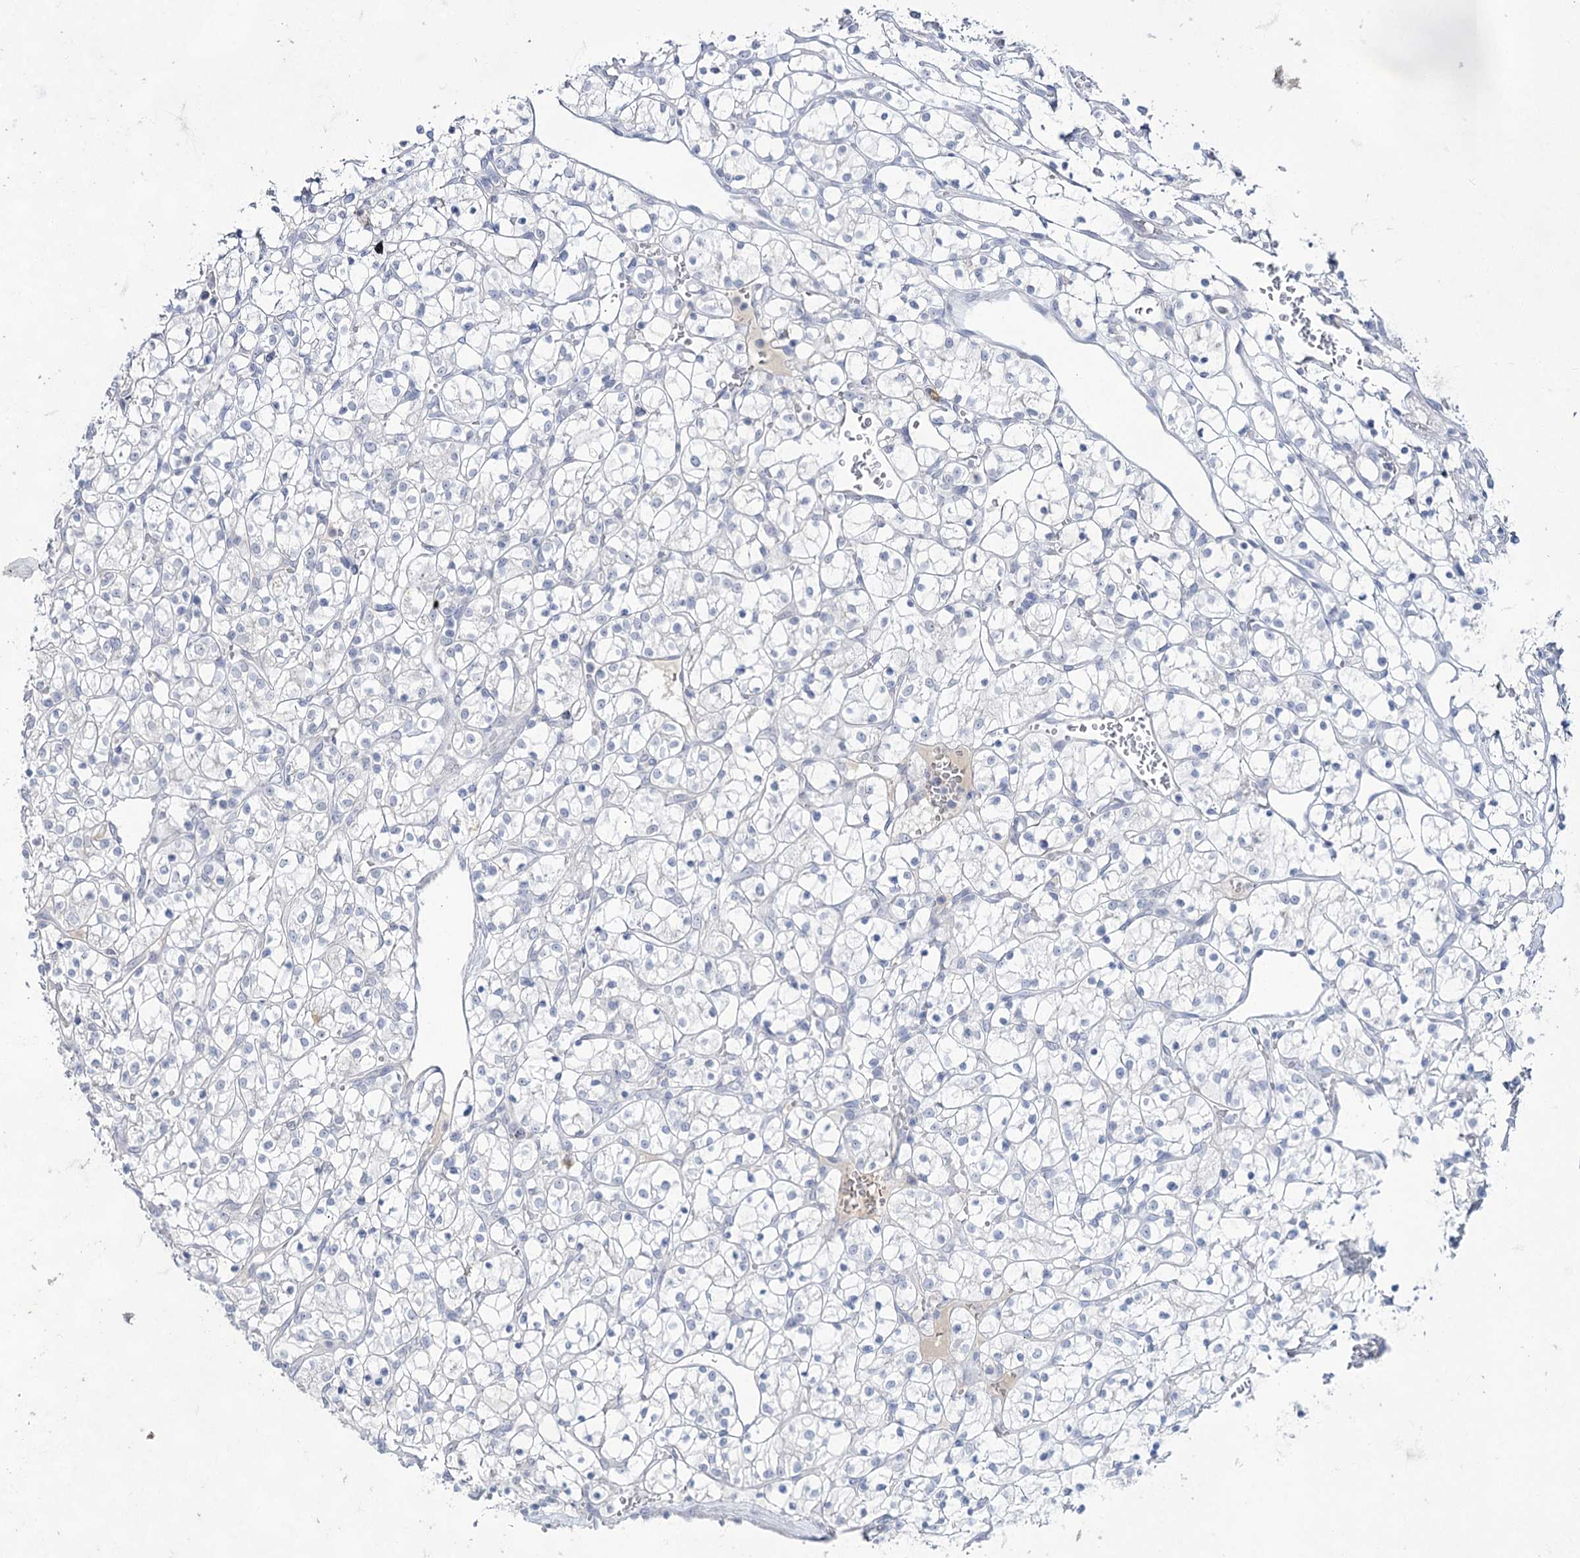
{"staining": {"intensity": "negative", "quantity": "none", "location": "none"}, "tissue": "renal cancer", "cell_type": "Tumor cells", "image_type": "cancer", "snomed": [{"axis": "morphology", "description": "Adenocarcinoma, NOS"}, {"axis": "topography", "description": "Kidney"}], "caption": "Tumor cells show no significant protein expression in renal cancer. The staining is performed using DAB (3,3'-diaminobenzidine) brown chromogen with nuclei counter-stained in using hematoxylin.", "gene": "ACRV1", "patient": {"sex": "female", "age": 69}}